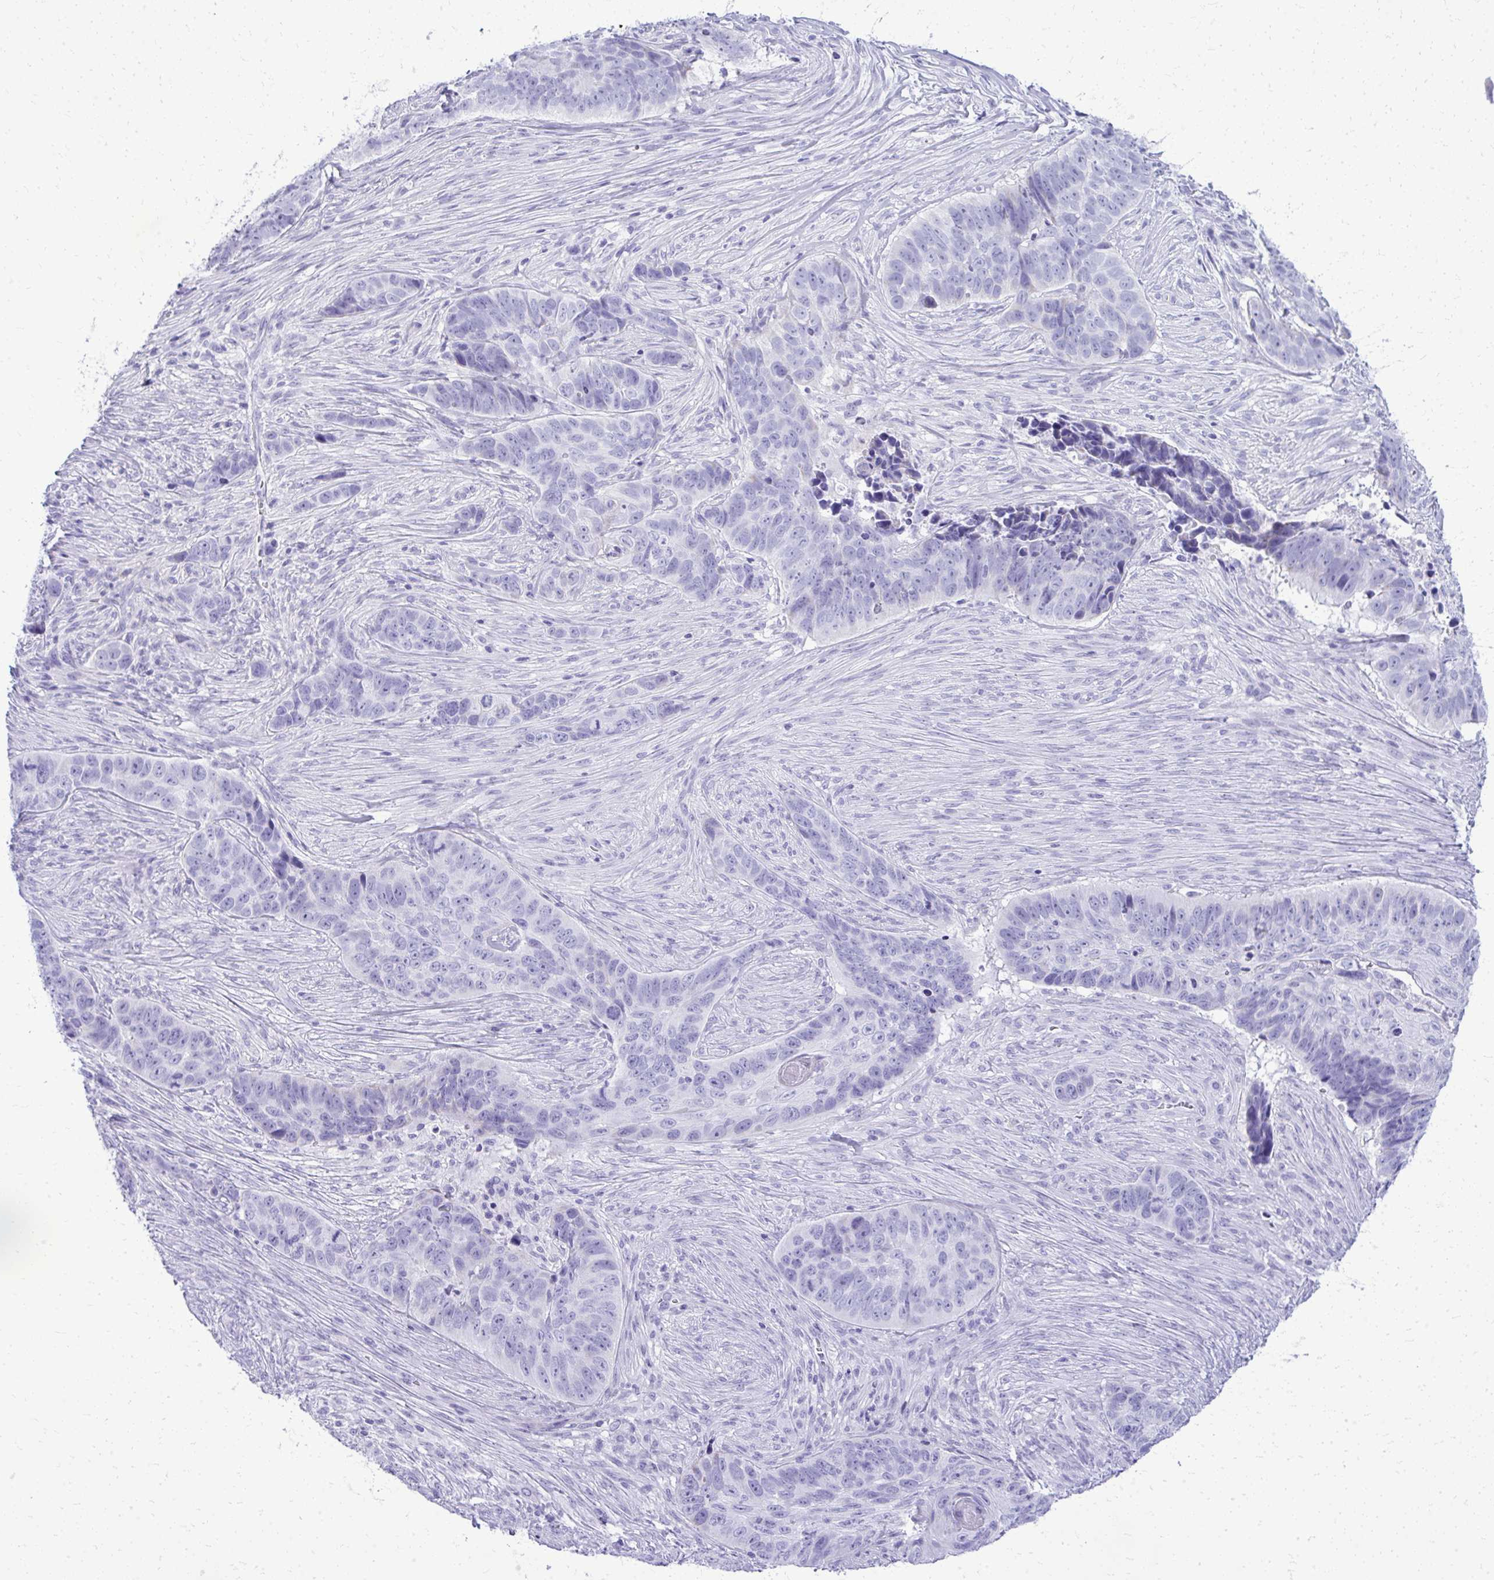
{"staining": {"intensity": "negative", "quantity": "none", "location": "none"}, "tissue": "skin cancer", "cell_type": "Tumor cells", "image_type": "cancer", "snomed": [{"axis": "morphology", "description": "Basal cell carcinoma"}, {"axis": "topography", "description": "Skin"}], "caption": "This is an immunohistochemistry histopathology image of basal cell carcinoma (skin). There is no positivity in tumor cells.", "gene": "RALYL", "patient": {"sex": "female", "age": 82}}